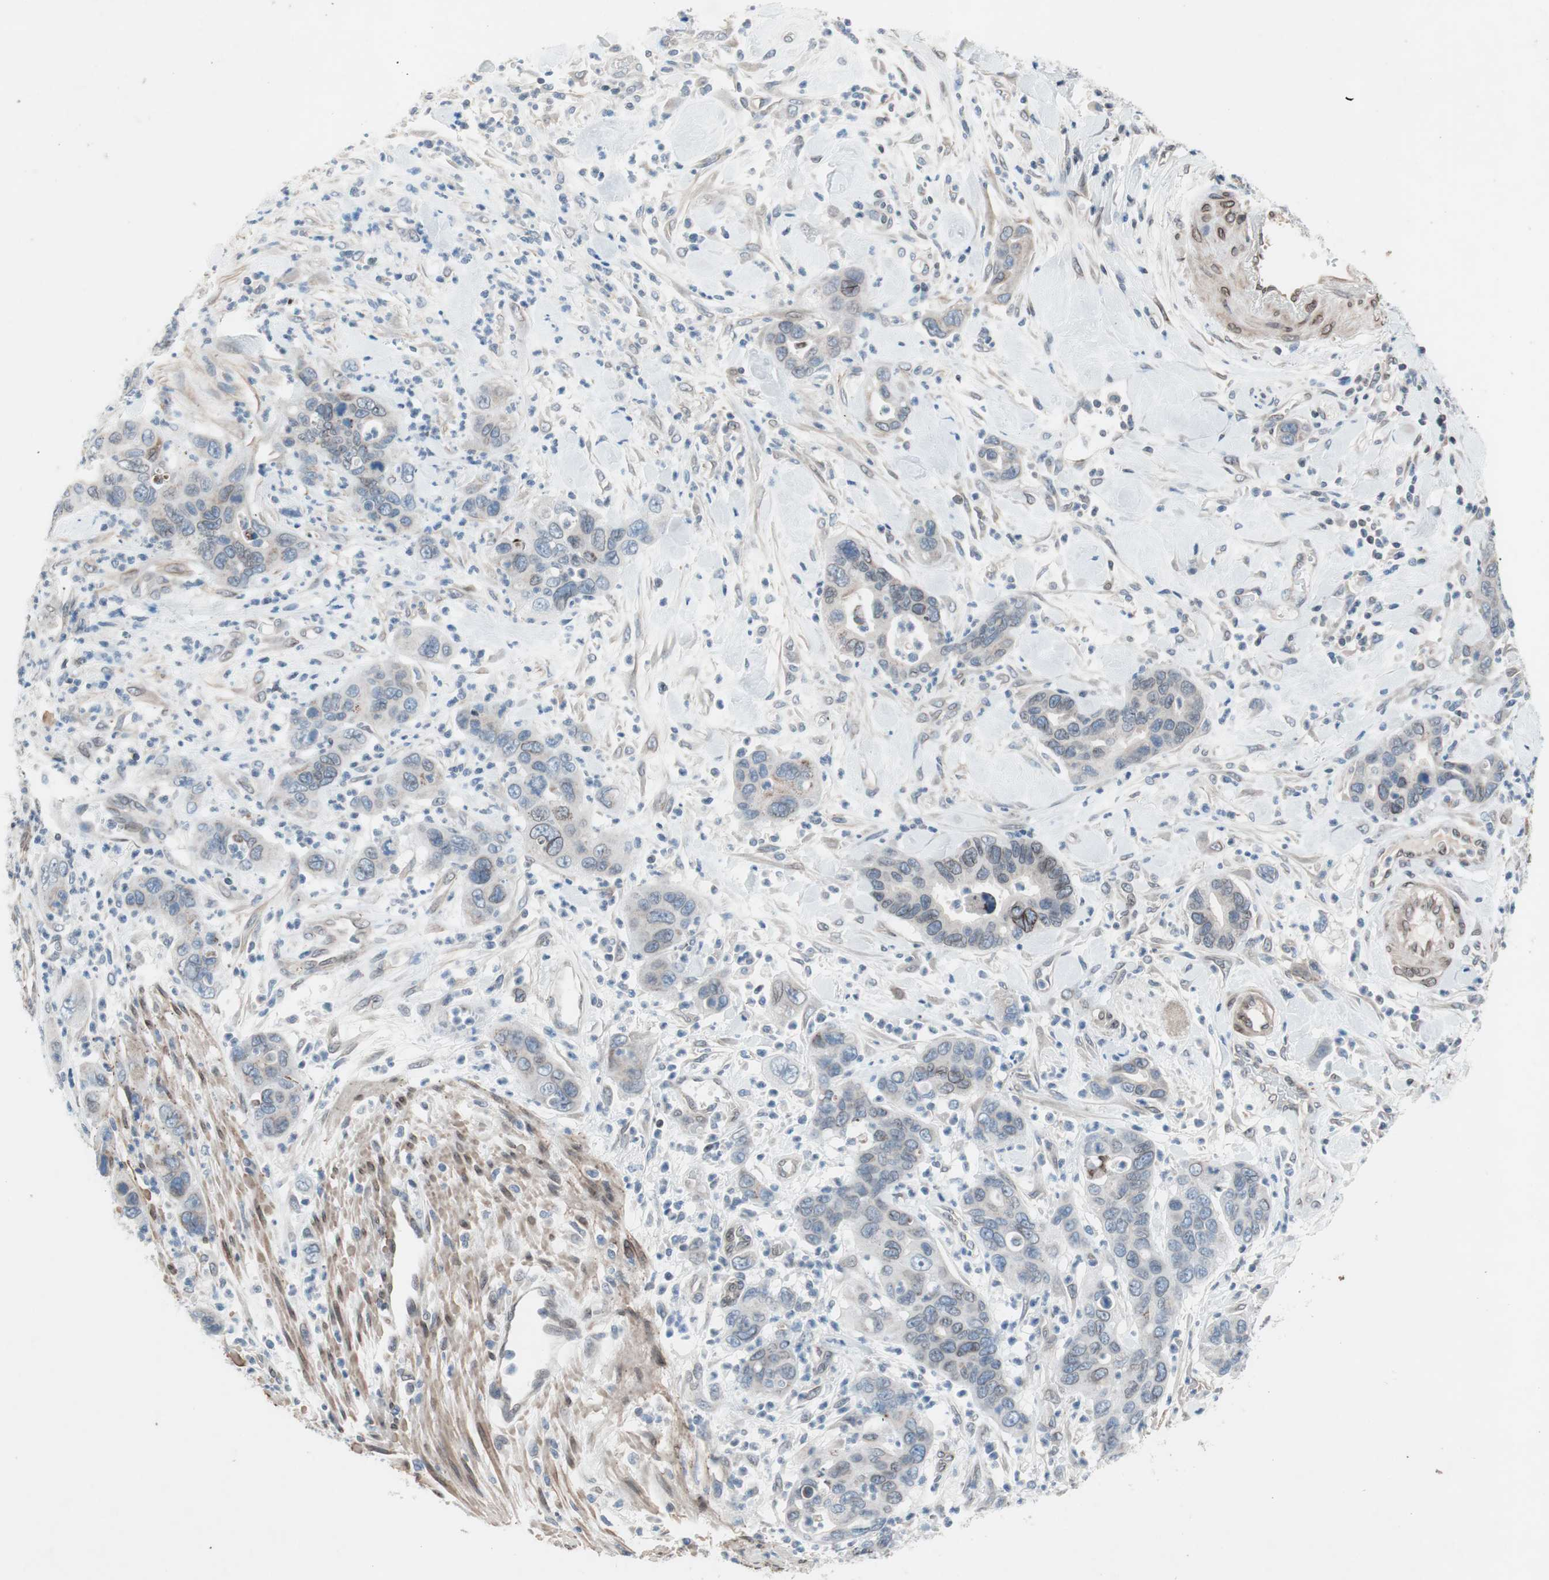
{"staining": {"intensity": "weak", "quantity": "<25%", "location": "cytoplasmic/membranous,nuclear"}, "tissue": "pancreatic cancer", "cell_type": "Tumor cells", "image_type": "cancer", "snomed": [{"axis": "morphology", "description": "Adenocarcinoma, NOS"}, {"axis": "topography", "description": "Pancreas"}], "caption": "Tumor cells show no significant positivity in adenocarcinoma (pancreatic). (Stains: DAB (3,3'-diaminobenzidine) immunohistochemistry with hematoxylin counter stain, Microscopy: brightfield microscopy at high magnification).", "gene": "ARNT2", "patient": {"sex": "female", "age": 71}}